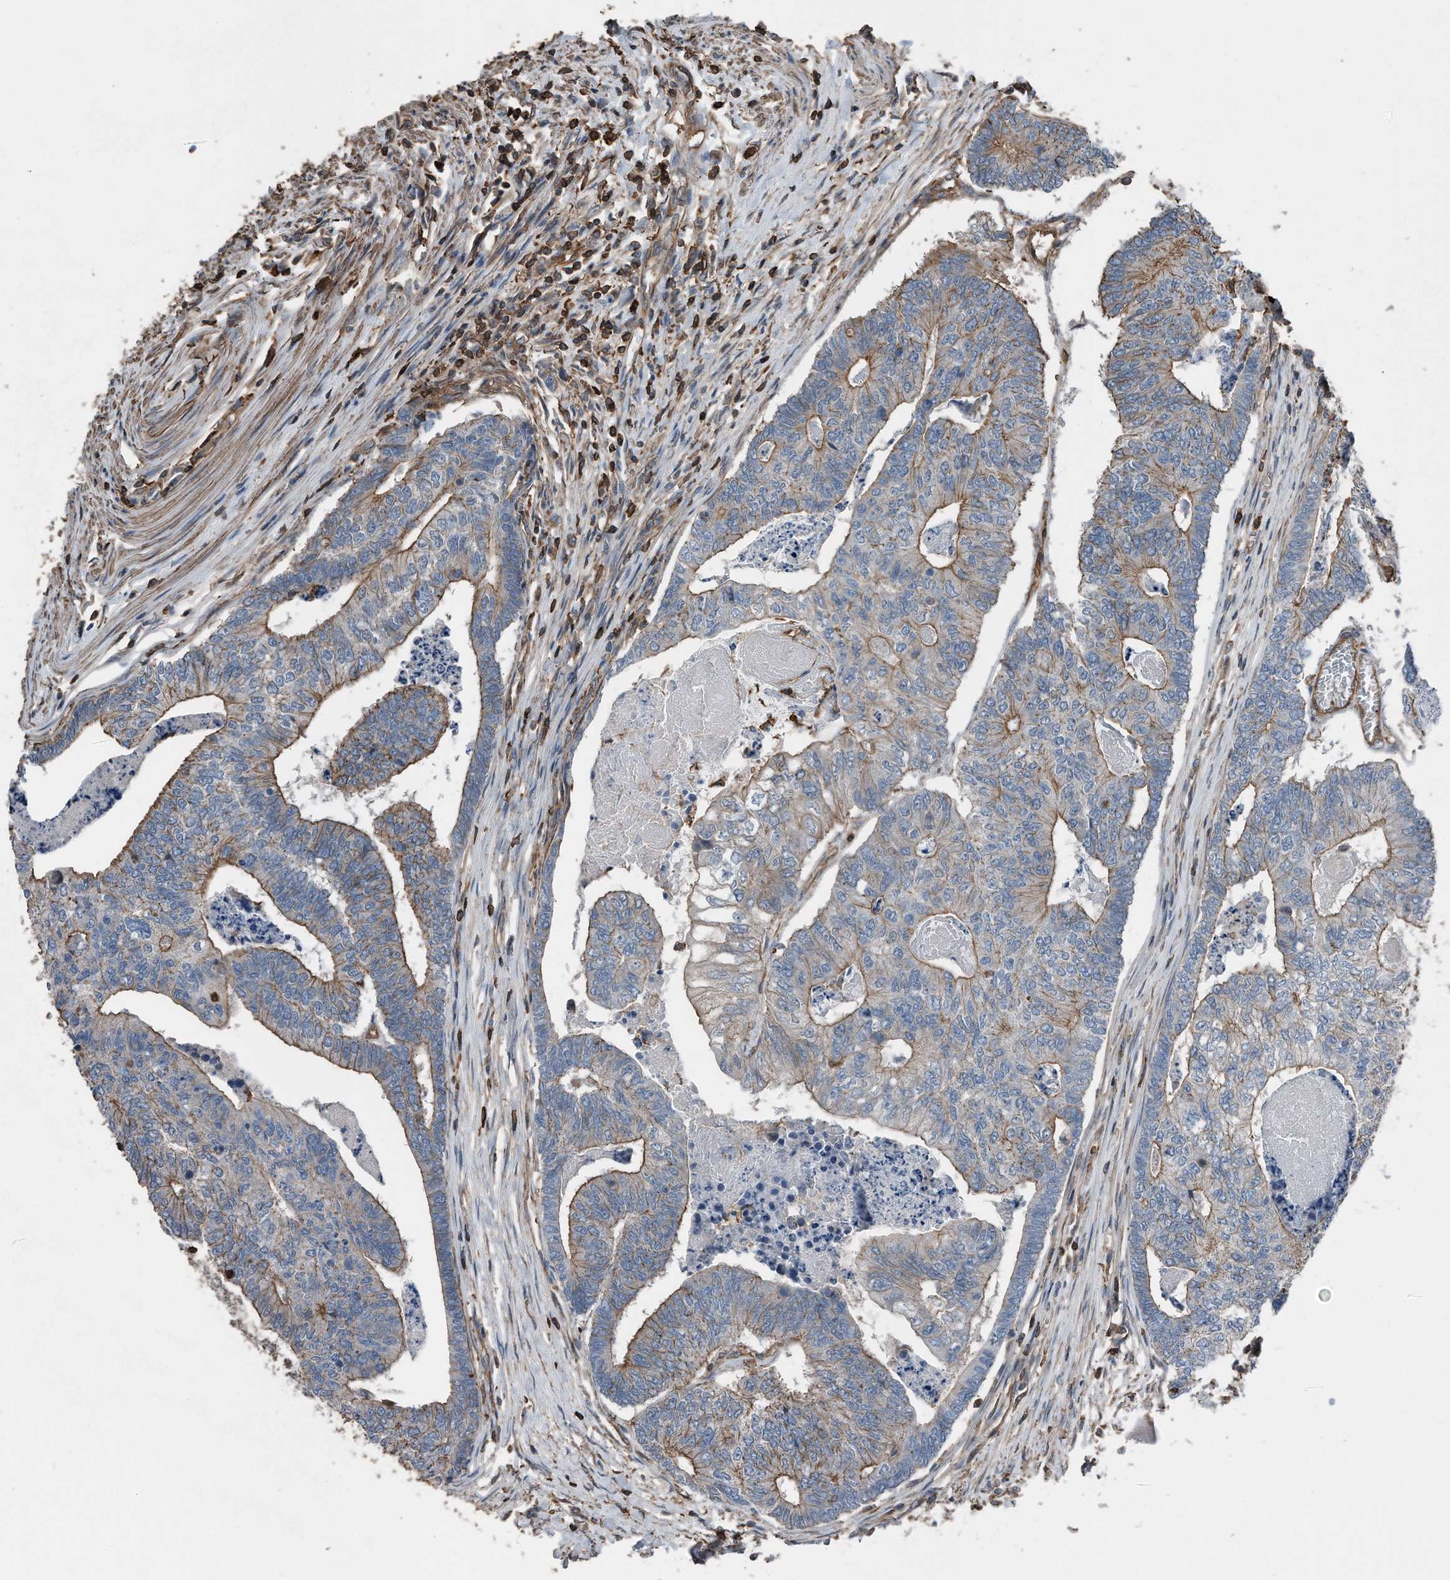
{"staining": {"intensity": "moderate", "quantity": "25%-75%", "location": "cytoplasmic/membranous"}, "tissue": "colorectal cancer", "cell_type": "Tumor cells", "image_type": "cancer", "snomed": [{"axis": "morphology", "description": "Adenocarcinoma, NOS"}, {"axis": "topography", "description": "Colon"}], "caption": "A micrograph of colorectal cancer (adenocarcinoma) stained for a protein reveals moderate cytoplasmic/membranous brown staining in tumor cells. (DAB (3,3'-diaminobenzidine) = brown stain, brightfield microscopy at high magnification).", "gene": "RSPO3", "patient": {"sex": "female", "age": 67}}